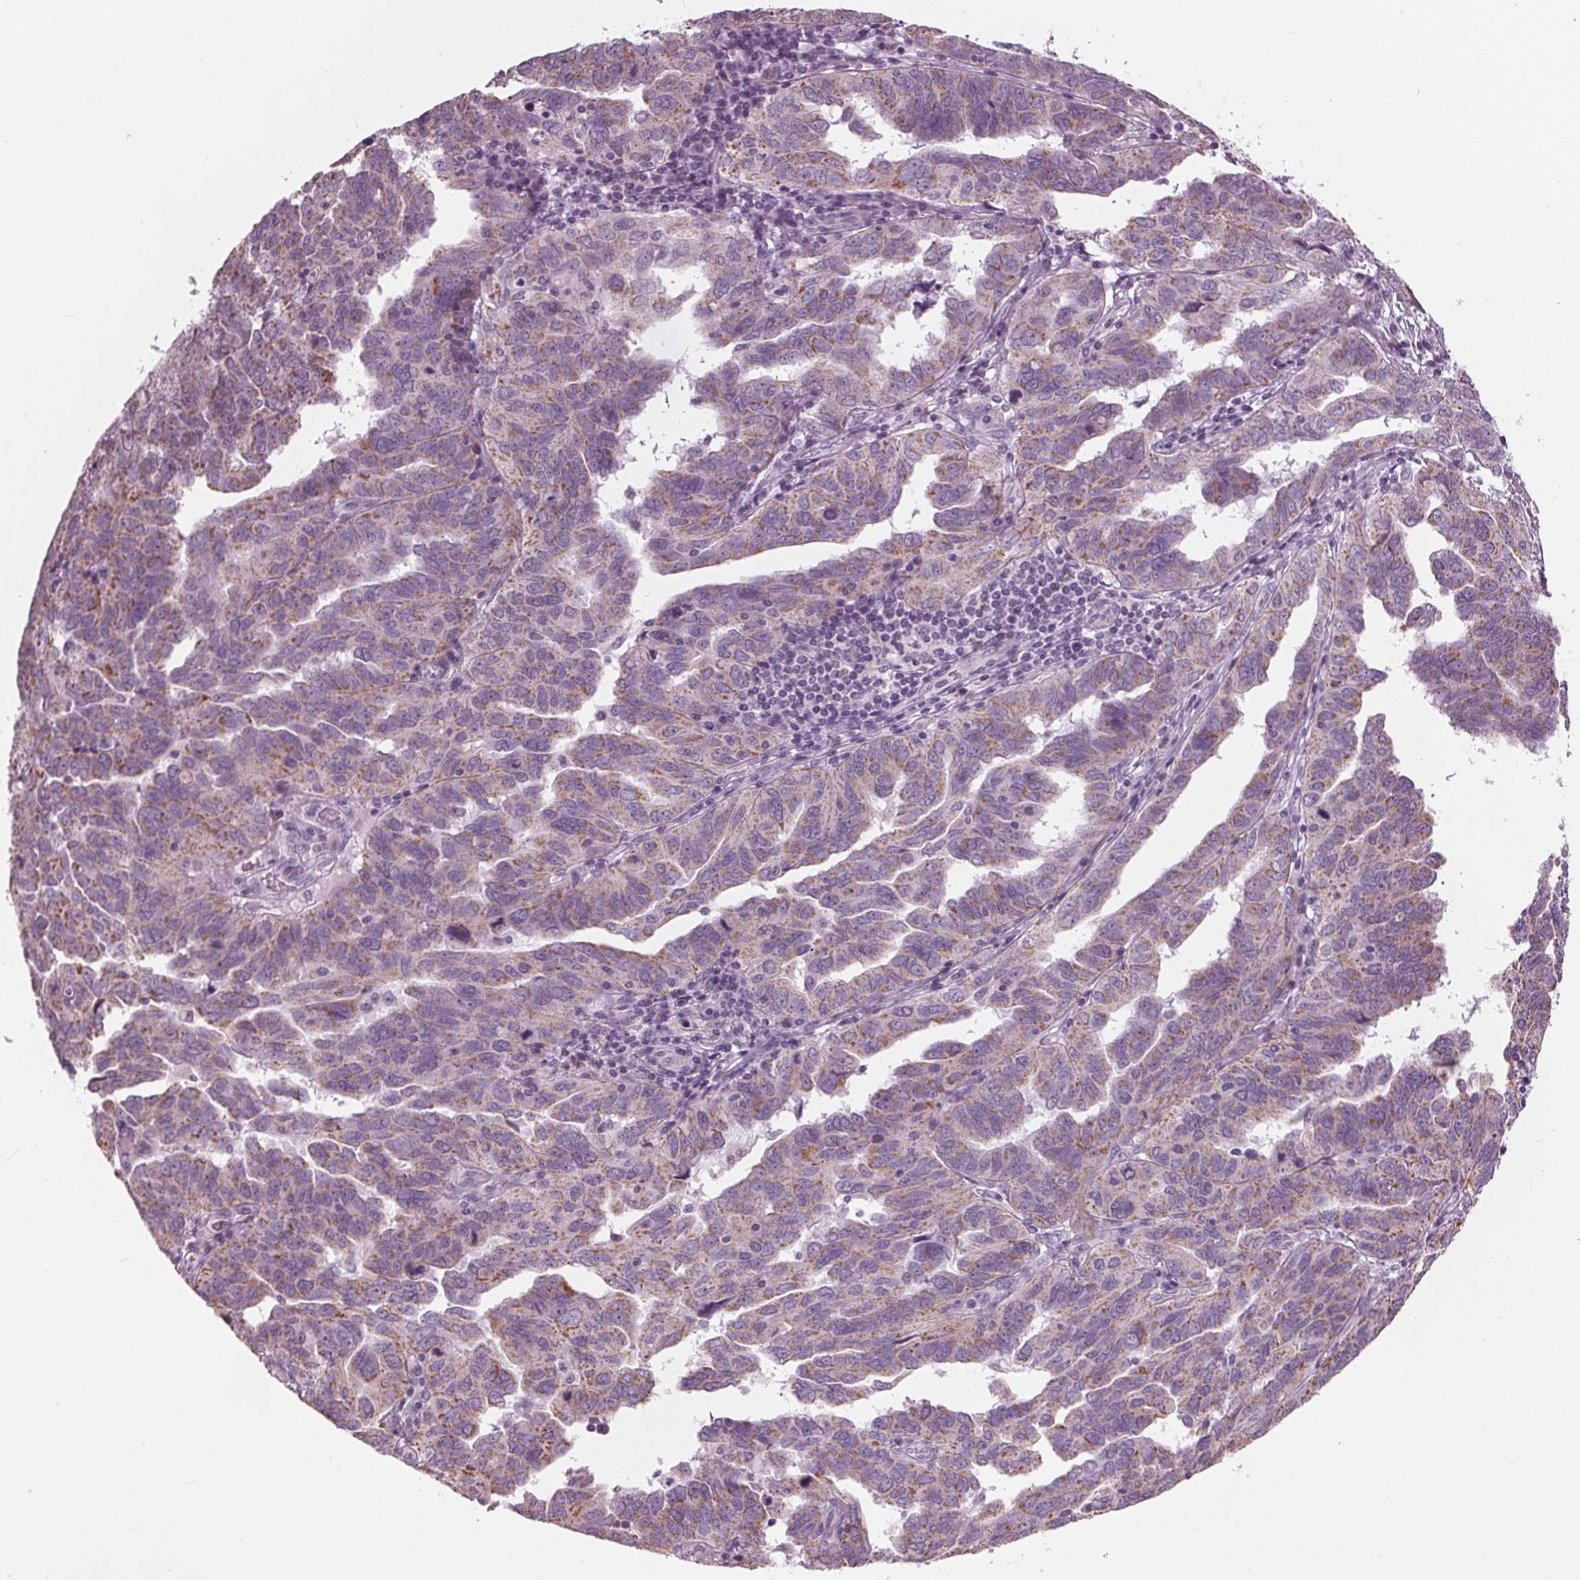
{"staining": {"intensity": "moderate", "quantity": ">75%", "location": "cytoplasmic/membranous"}, "tissue": "ovarian cancer", "cell_type": "Tumor cells", "image_type": "cancer", "snomed": [{"axis": "morphology", "description": "Cystadenocarcinoma, serous, NOS"}, {"axis": "topography", "description": "Ovary"}], "caption": "An image showing moderate cytoplasmic/membranous expression in about >75% of tumor cells in serous cystadenocarcinoma (ovarian), as visualized by brown immunohistochemical staining.", "gene": "SAMD4A", "patient": {"sex": "female", "age": 64}}